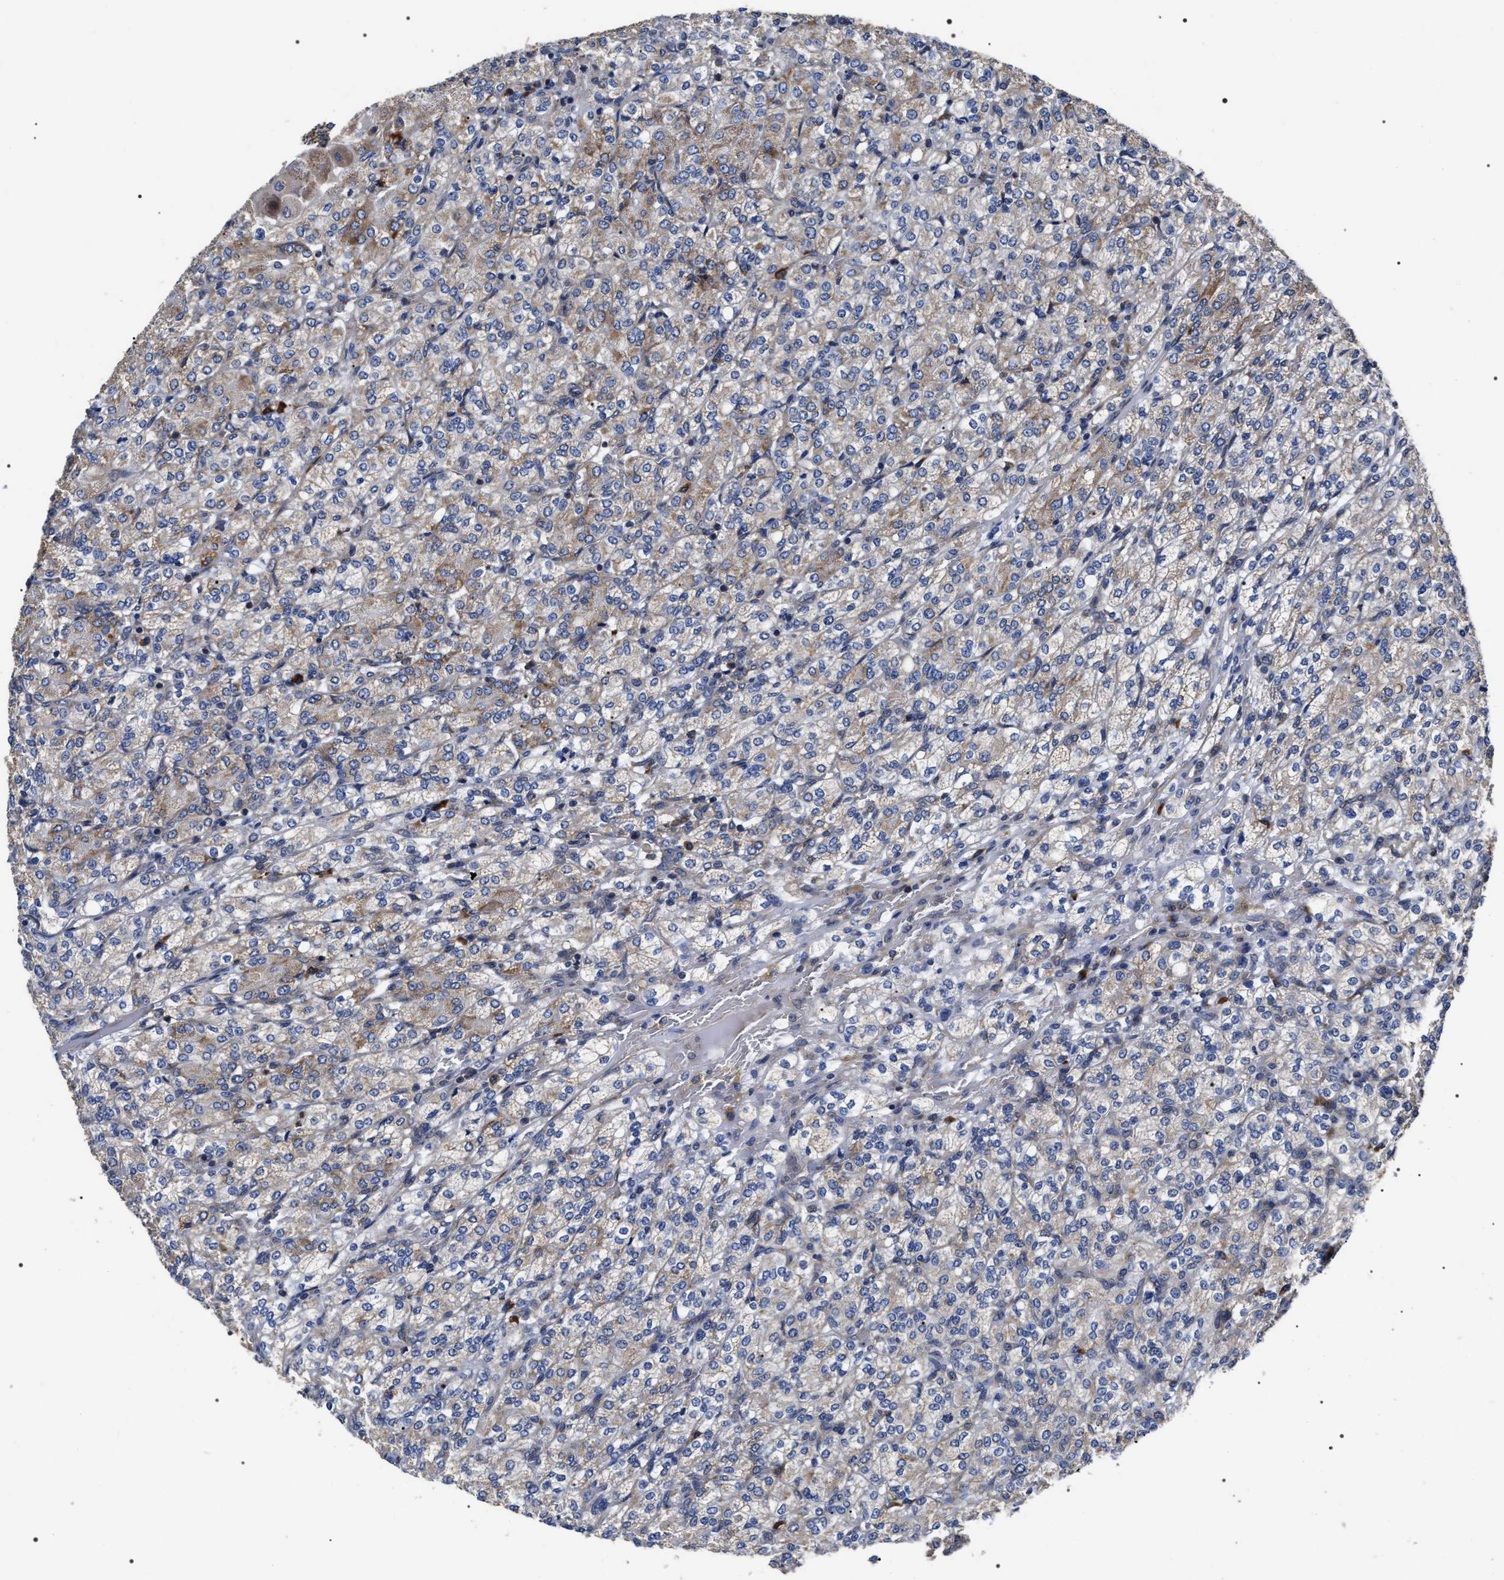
{"staining": {"intensity": "weak", "quantity": "25%-75%", "location": "cytoplasmic/membranous"}, "tissue": "renal cancer", "cell_type": "Tumor cells", "image_type": "cancer", "snomed": [{"axis": "morphology", "description": "Adenocarcinoma, NOS"}, {"axis": "topography", "description": "Kidney"}], "caption": "Immunohistochemistry (DAB (3,3'-diaminobenzidine)) staining of renal cancer displays weak cytoplasmic/membranous protein expression in approximately 25%-75% of tumor cells.", "gene": "MIS18A", "patient": {"sex": "male", "age": 77}}